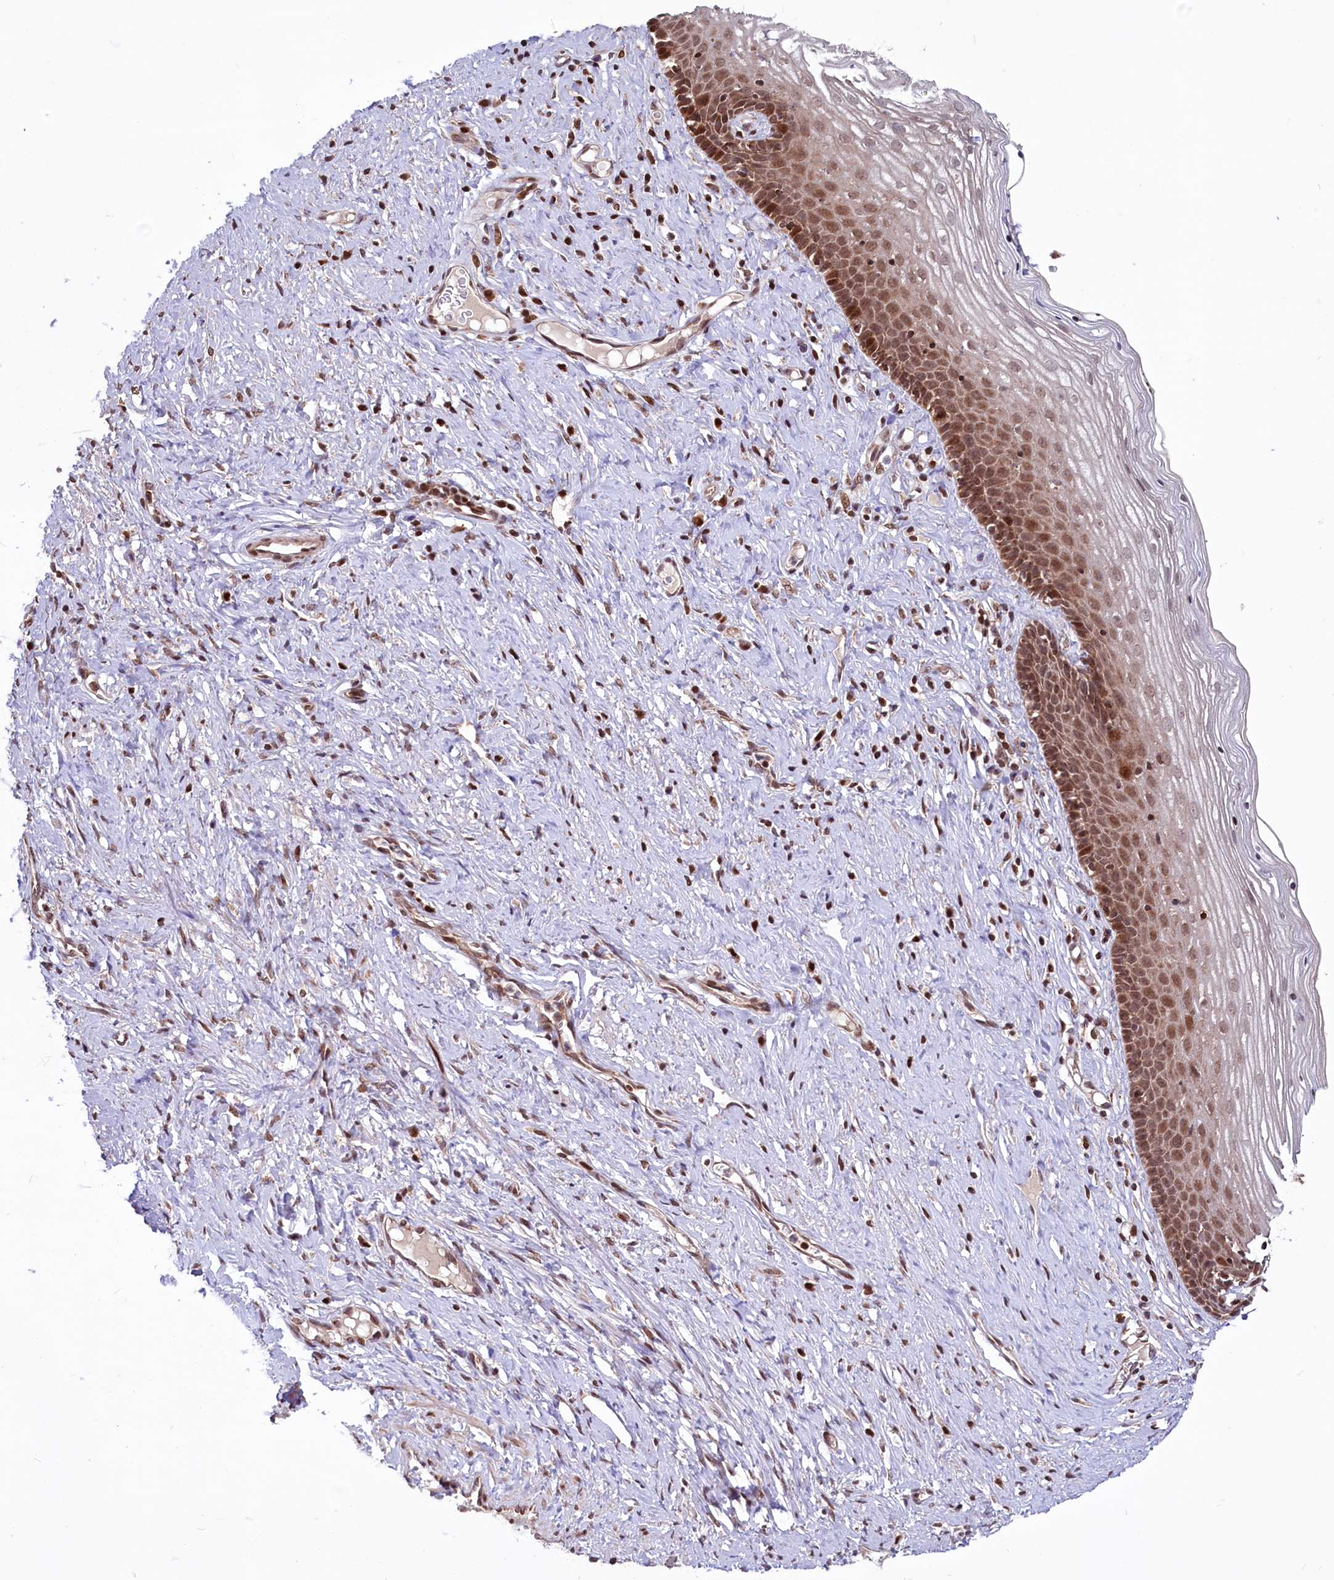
{"staining": {"intensity": "strong", "quantity": ">75%", "location": "cytoplasmic/membranous,nuclear"}, "tissue": "cervix", "cell_type": "Glandular cells", "image_type": "normal", "snomed": [{"axis": "morphology", "description": "Normal tissue, NOS"}, {"axis": "topography", "description": "Cervix"}], "caption": "Protein expression analysis of normal human cervix reveals strong cytoplasmic/membranous,nuclear expression in about >75% of glandular cells. Nuclei are stained in blue.", "gene": "PHC3", "patient": {"sex": "female", "age": 42}}